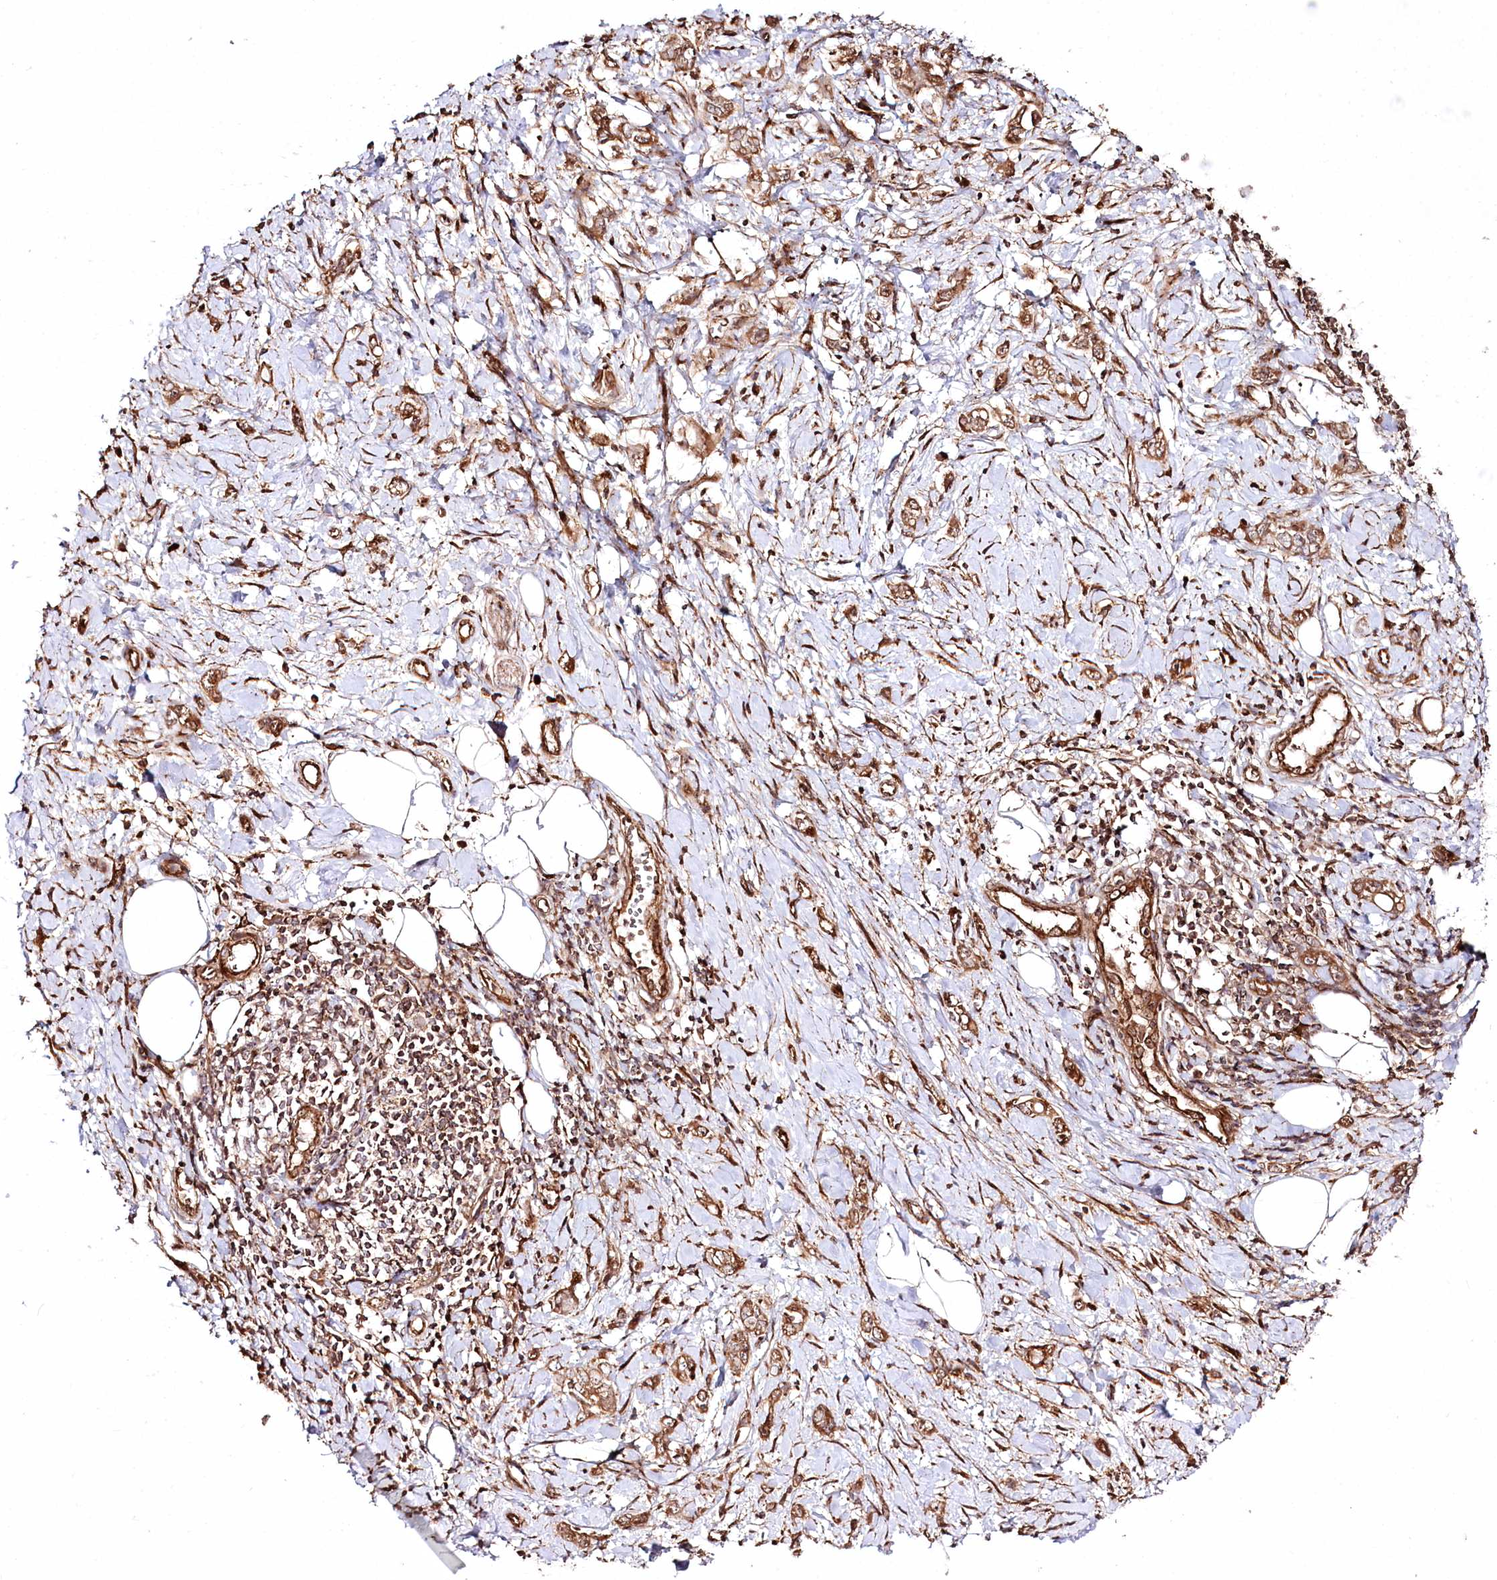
{"staining": {"intensity": "moderate", "quantity": ">75%", "location": "cytoplasmic/membranous"}, "tissue": "stomach cancer", "cell_type": "Tumor cells", "image_type": "cancer", "snomed": [{"axis": "morphology", "description": "Adenocarcinoma, NOS"}, {"axis": "topography", "description": "Stomach"}], "caption": "A brown stain highlights moderate cytoplasmic/membranous staining of a protein in human stomach cancer (adenocarcinoma) tumor cells.", "gene": "REXO2", "patient": {"sex": "female", "age": 76}}